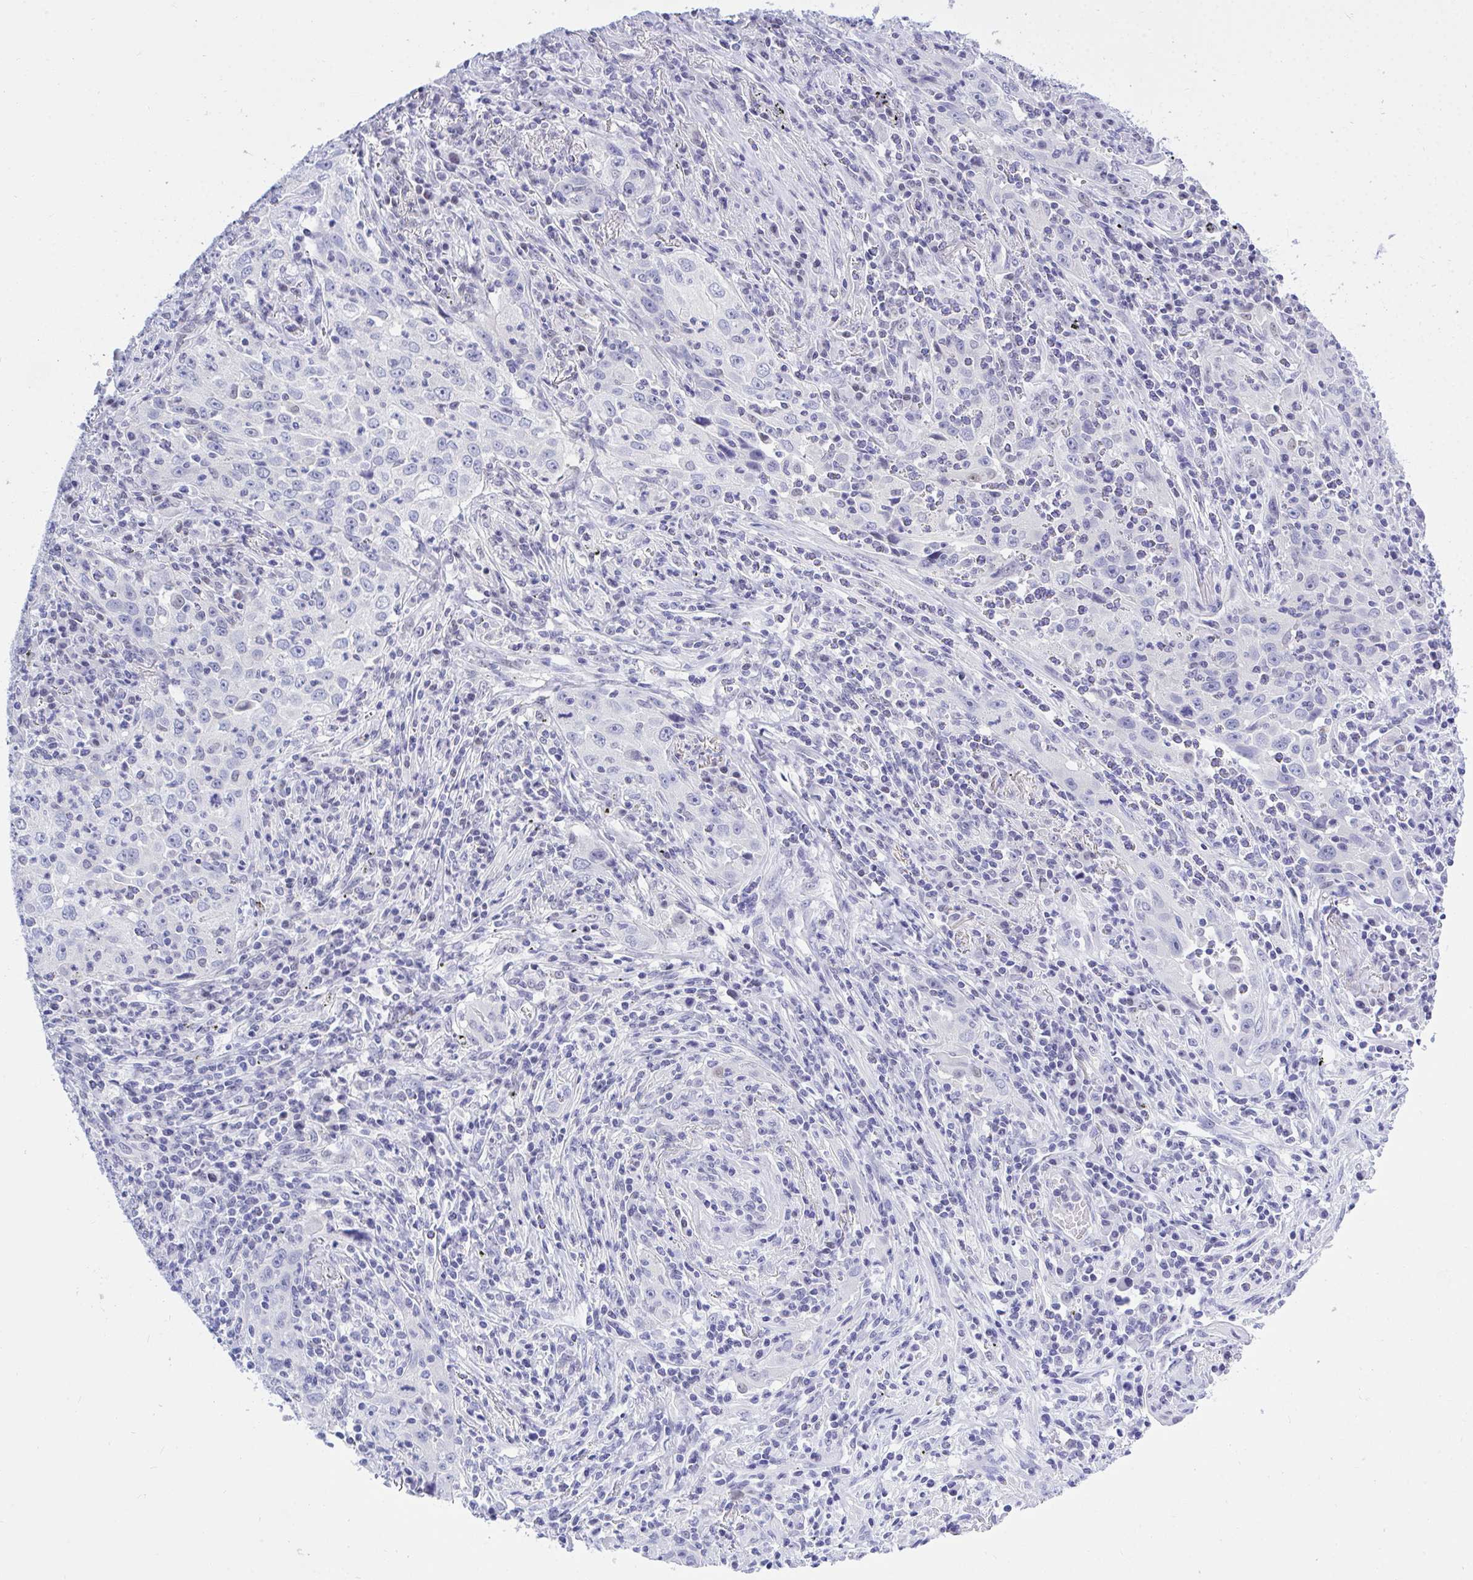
{"staining": {"intensity": "negative", "quantity": "none", "location": "none"}, "tissue": "lung cancer", "cell_type": "Tumor cells", "image_type": "cancer", "snomed": [{"axis": "morphology", "description": "Squamous cell carcinoma, NOS"}, {"axis": "topography", "description": "Lung"}], "caption": "Tumor cells show no significant expression in lung cancer.", "gene": "THOP1", "patient": {"sex": "male", "age": 71}}